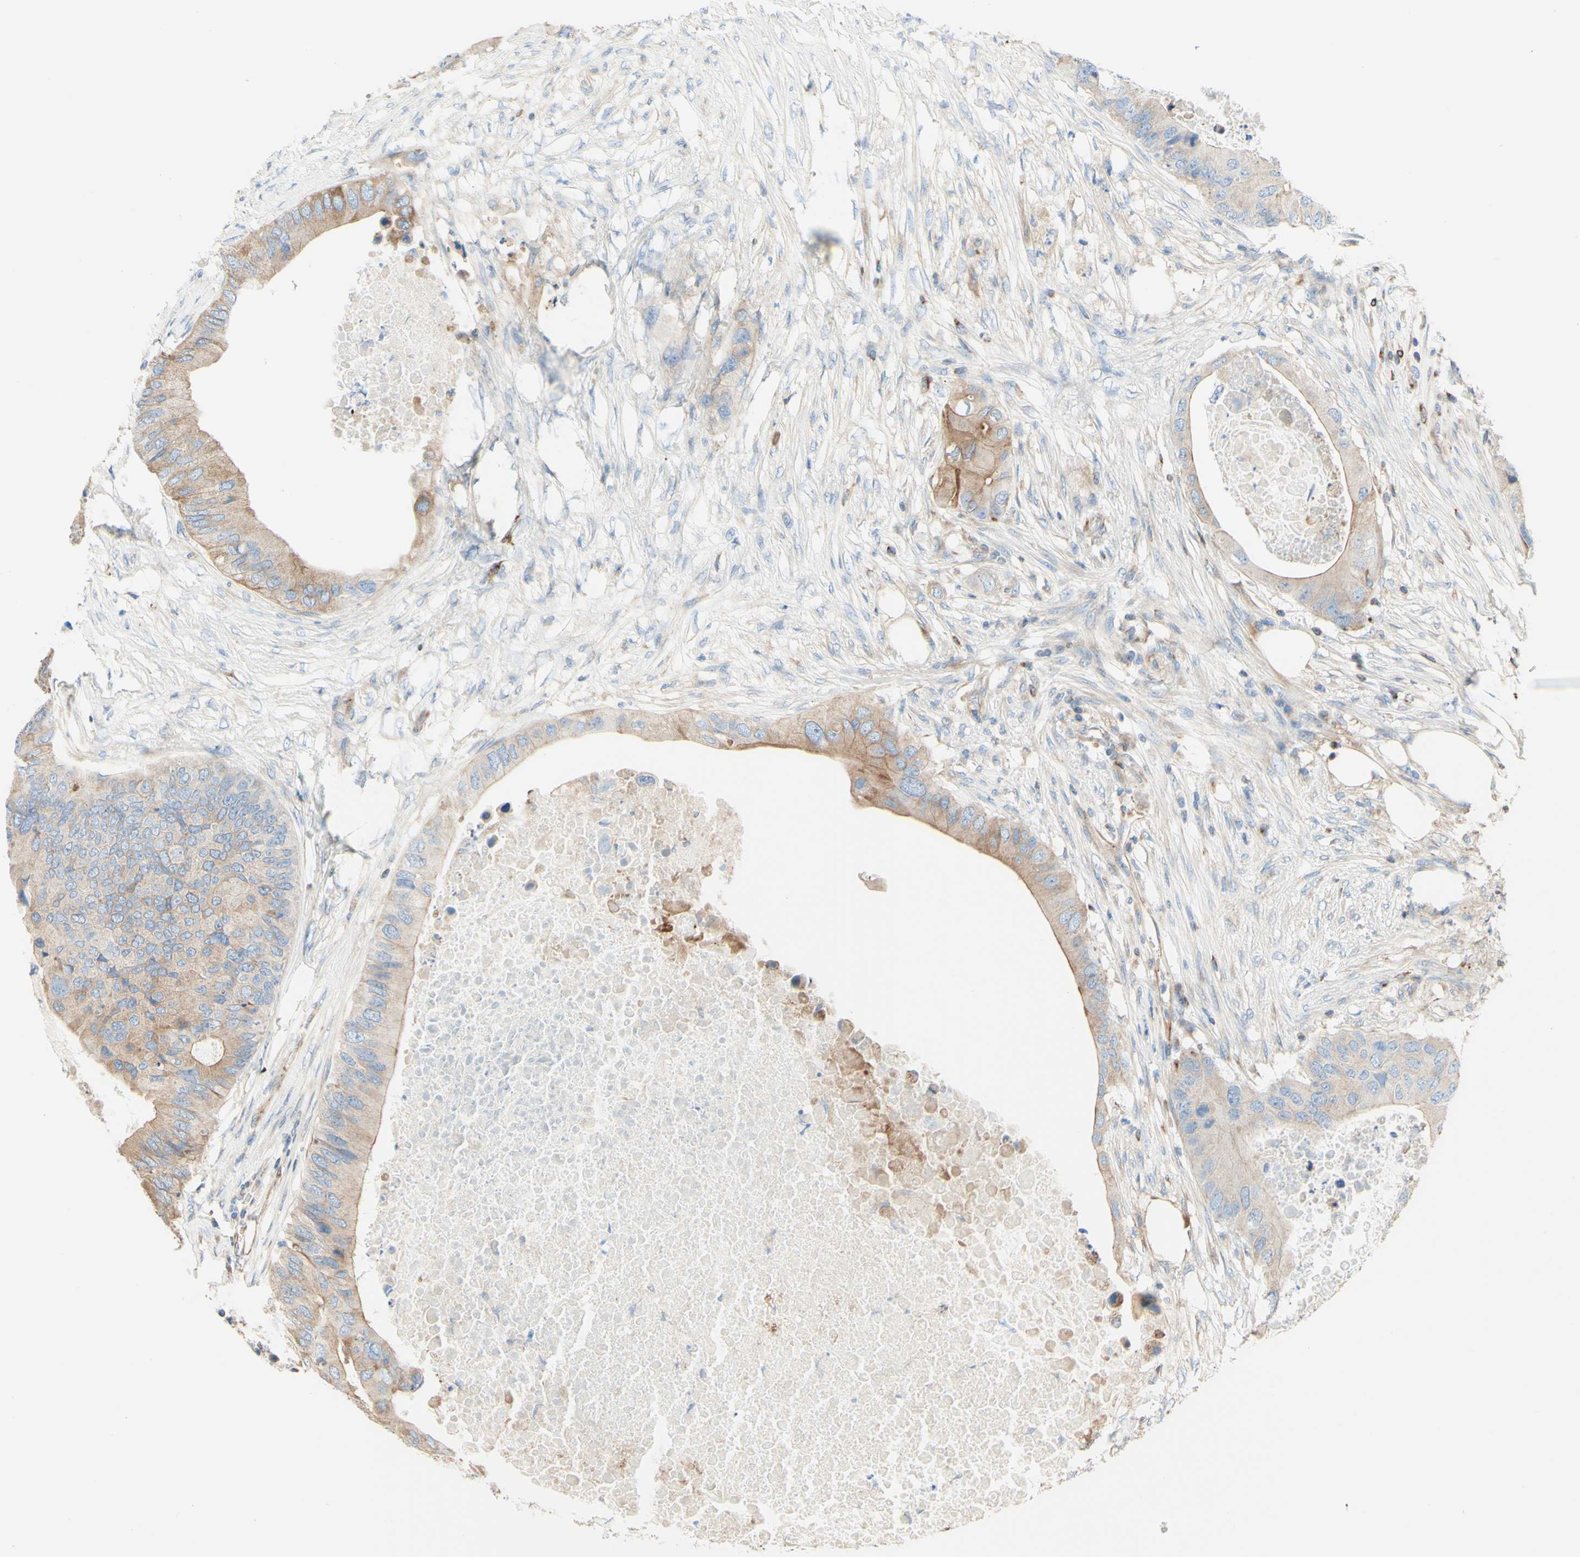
{"staining": {"intensity": "weak", "quantity": ">75%", "location": "cytoplasmic/membranous"}, "tissue": "colorectal cancer", "cell_type": "Tumor cells", "image_type": "cancer", "snomed": [{"axis": "morphology", "description": "Adenocarcinoma, NOS"}, {"axis": "topography", "description": "Colon"}], "caption": "Human adenocarcinoma (colorectal) stained for a protein (brown) displays weak cytoplasmic/membranous positive positivity in approximately >75% of tumor cells.", "gene": "ENDOD1", "patient": {"sex": "male", "age": 71}}